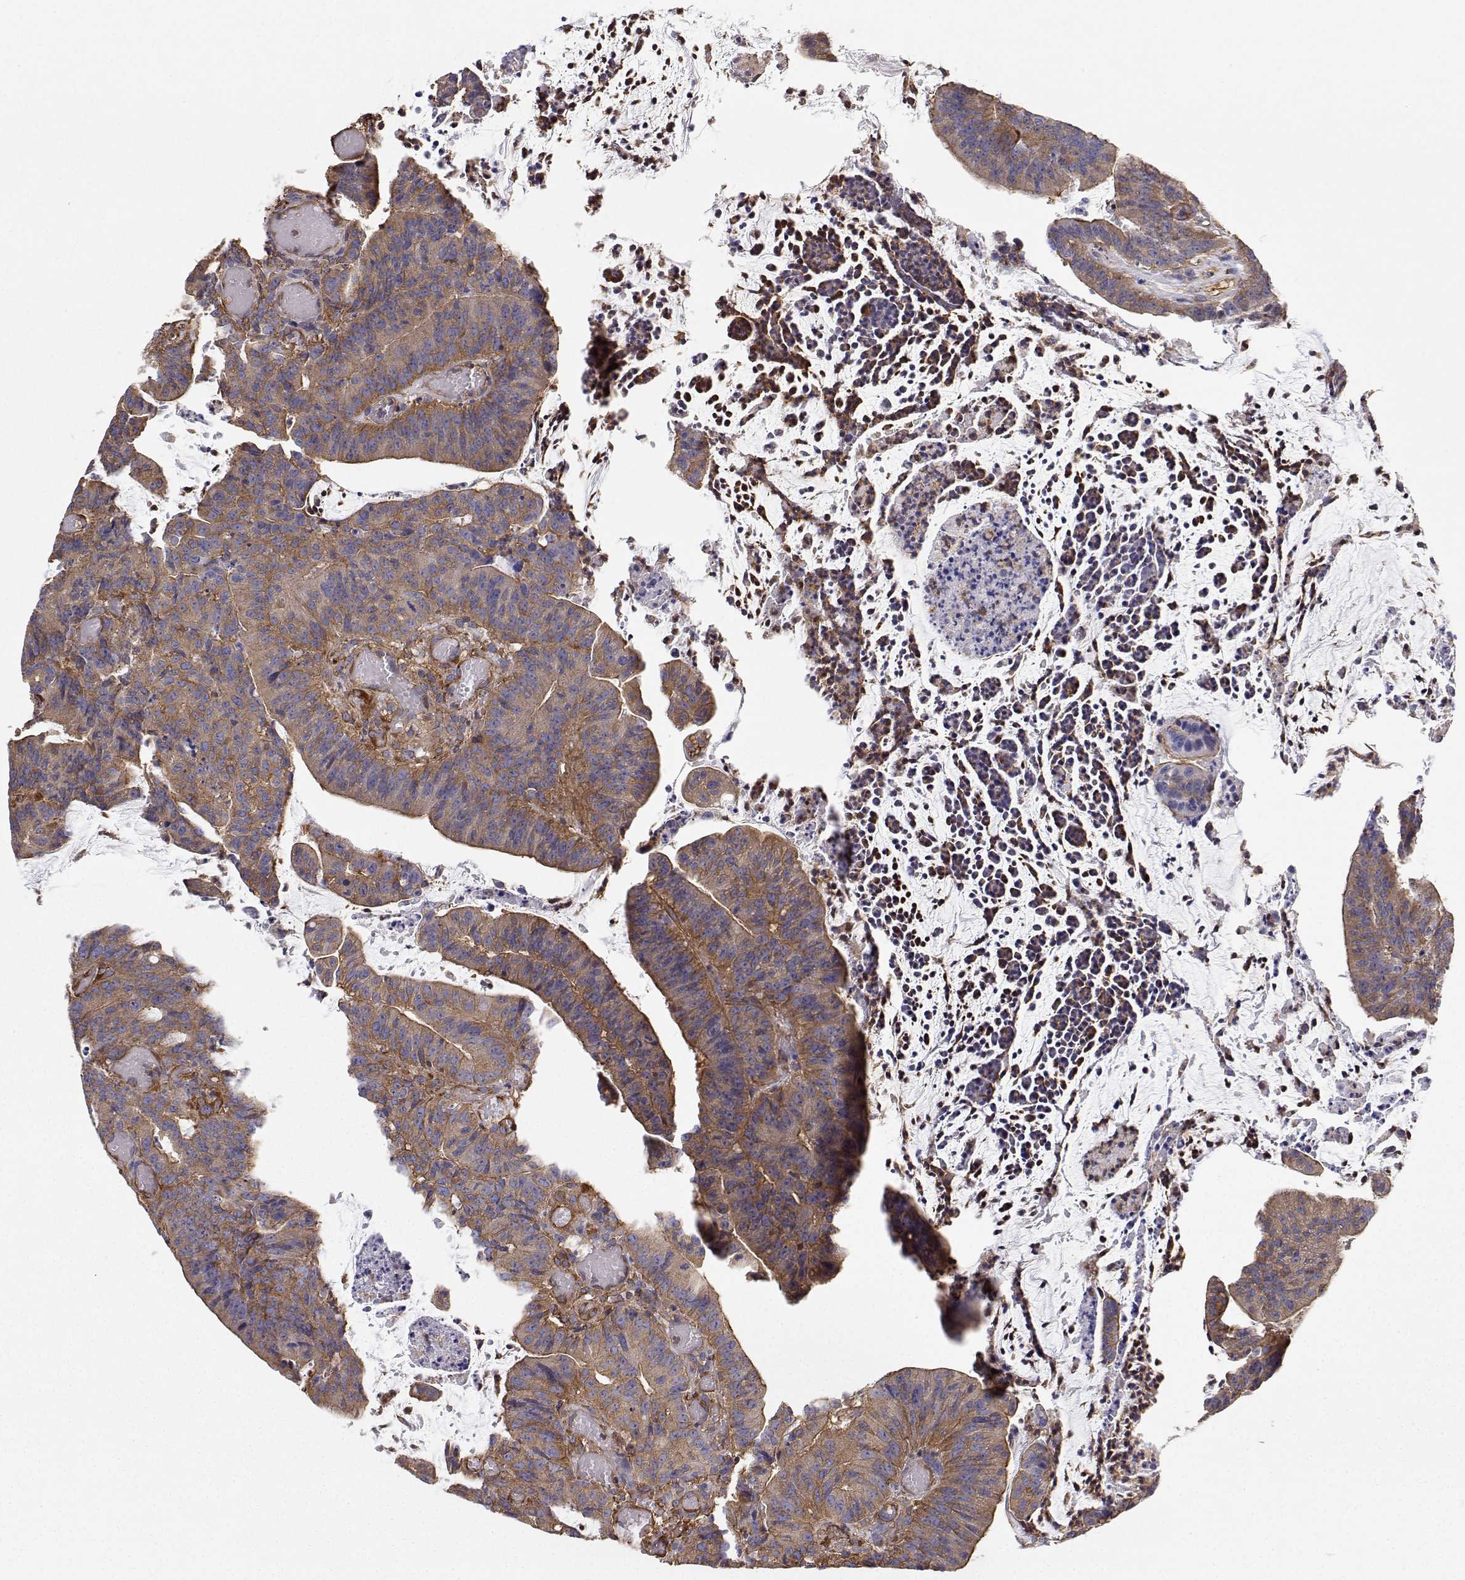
{"staining": {"intensity": "moderate", "quantity": ">75%", "location": "cytoplasmic/membranous"}, "tissue": "colorectal cancer", "cell_type": "Tumor cells", "image_type": "cancer", "snomed": [{"axis": "morphology", "description": "Adenocarcinoma, NOS"}, {"axis": "topography", "description": "Colon"}], "caption": "This is an image of immunohistochemistry (IHC) staining of adenocarcinoma (colorectal), which shows moderate expression in the cytoplasmic/membranous of tumor cells.", "gene": "MYH9", "patient": {"sex": "female", "age": 78}}